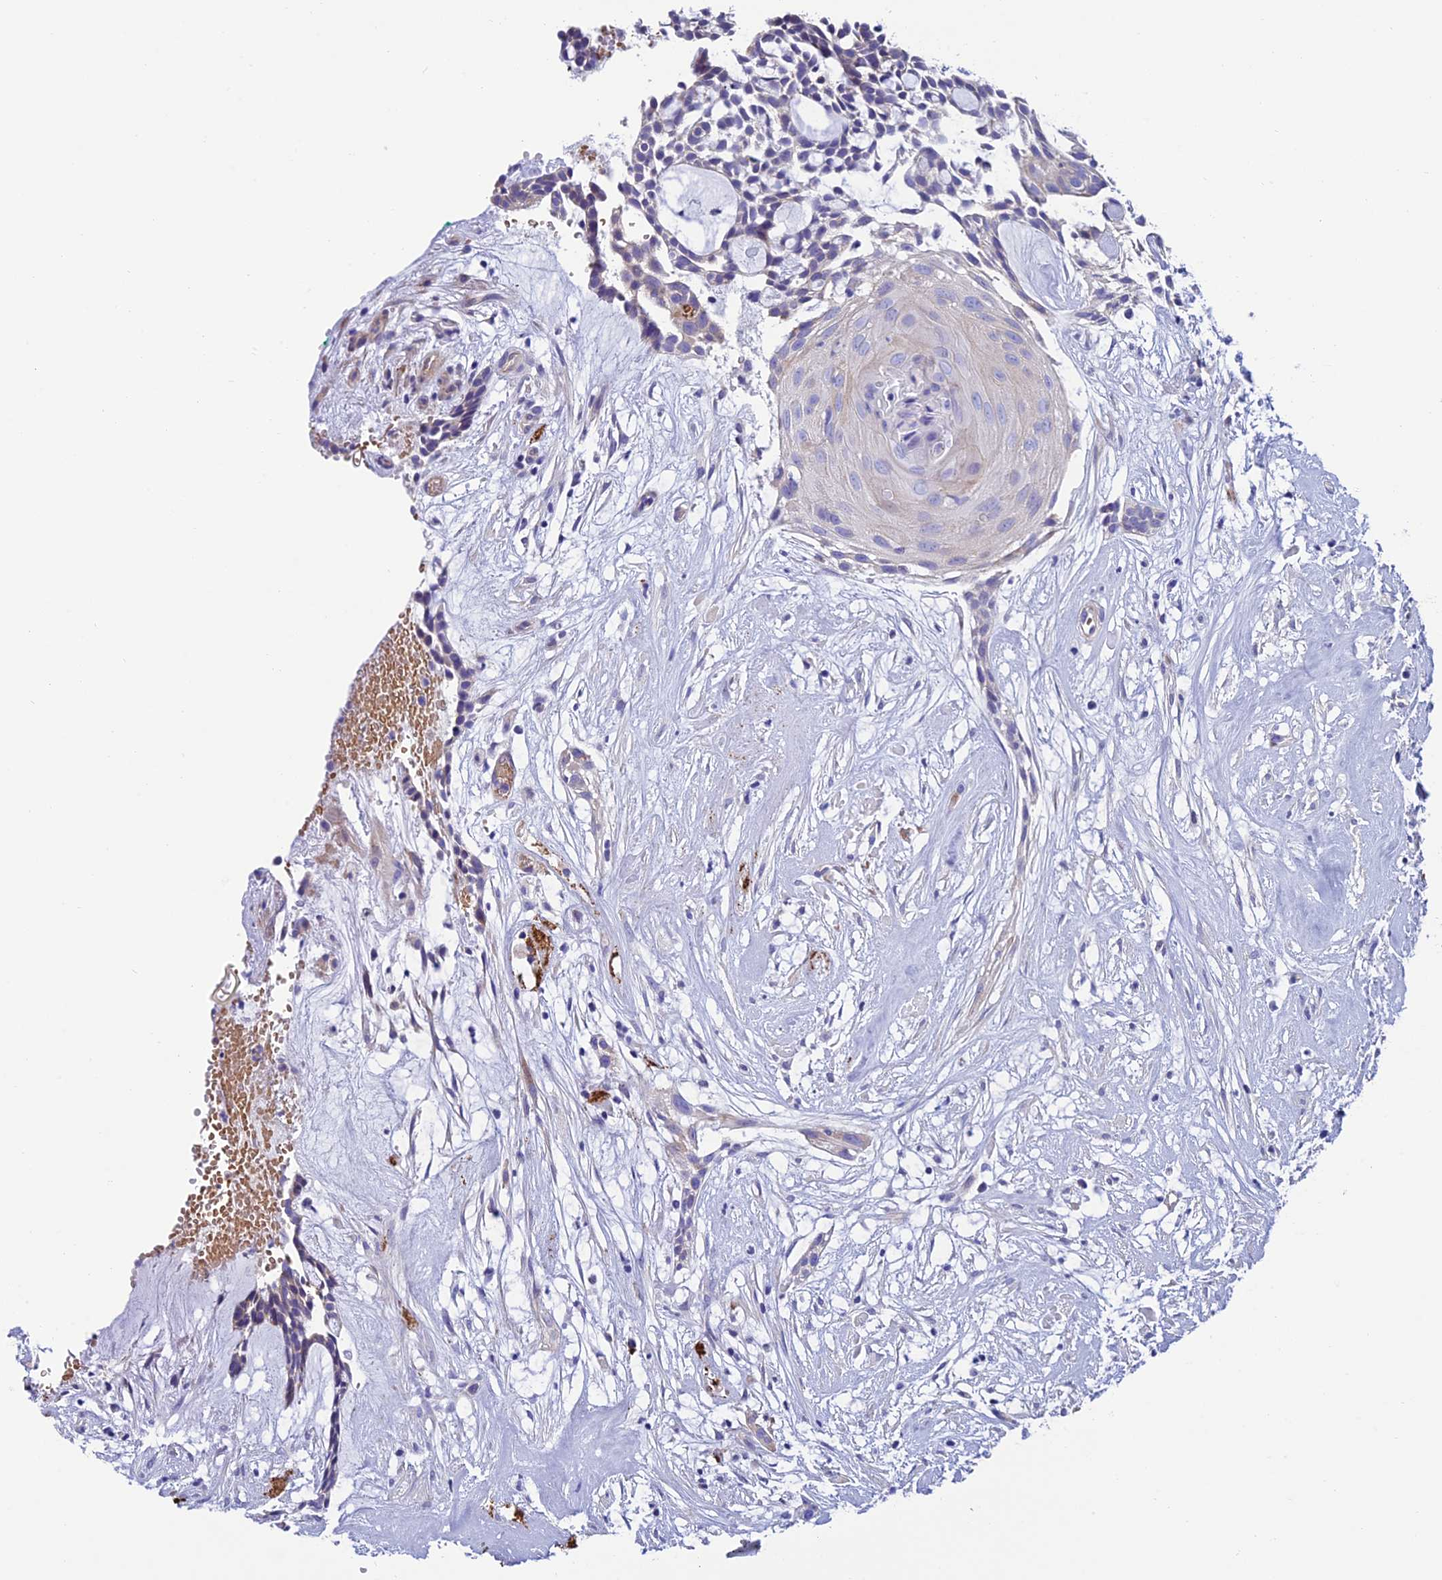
{"staining": {"intensity": "negative", "quantity": "none", "location": "none"}, "tissue": "head and neck cancer", "cell_type": "Tumor cells", "image_type": "cancer", "snomed": [{"axis": "morphology", "description": "Adenocarcinoma, NOS"}, {"axis": "topography", "description": "Subcutis"}, {"axis": "topography", "description": "Head-Neck"}], "caption": "IHC of human head and neck adenocarcinoma displays no expression in tumor cells. (DAB (3,3'-diaminobenzidine) IHC visualized using brightfield microscopy, high magnification).", "gene": "MACIR", "patient": {"sex": "female", "age": 73}}